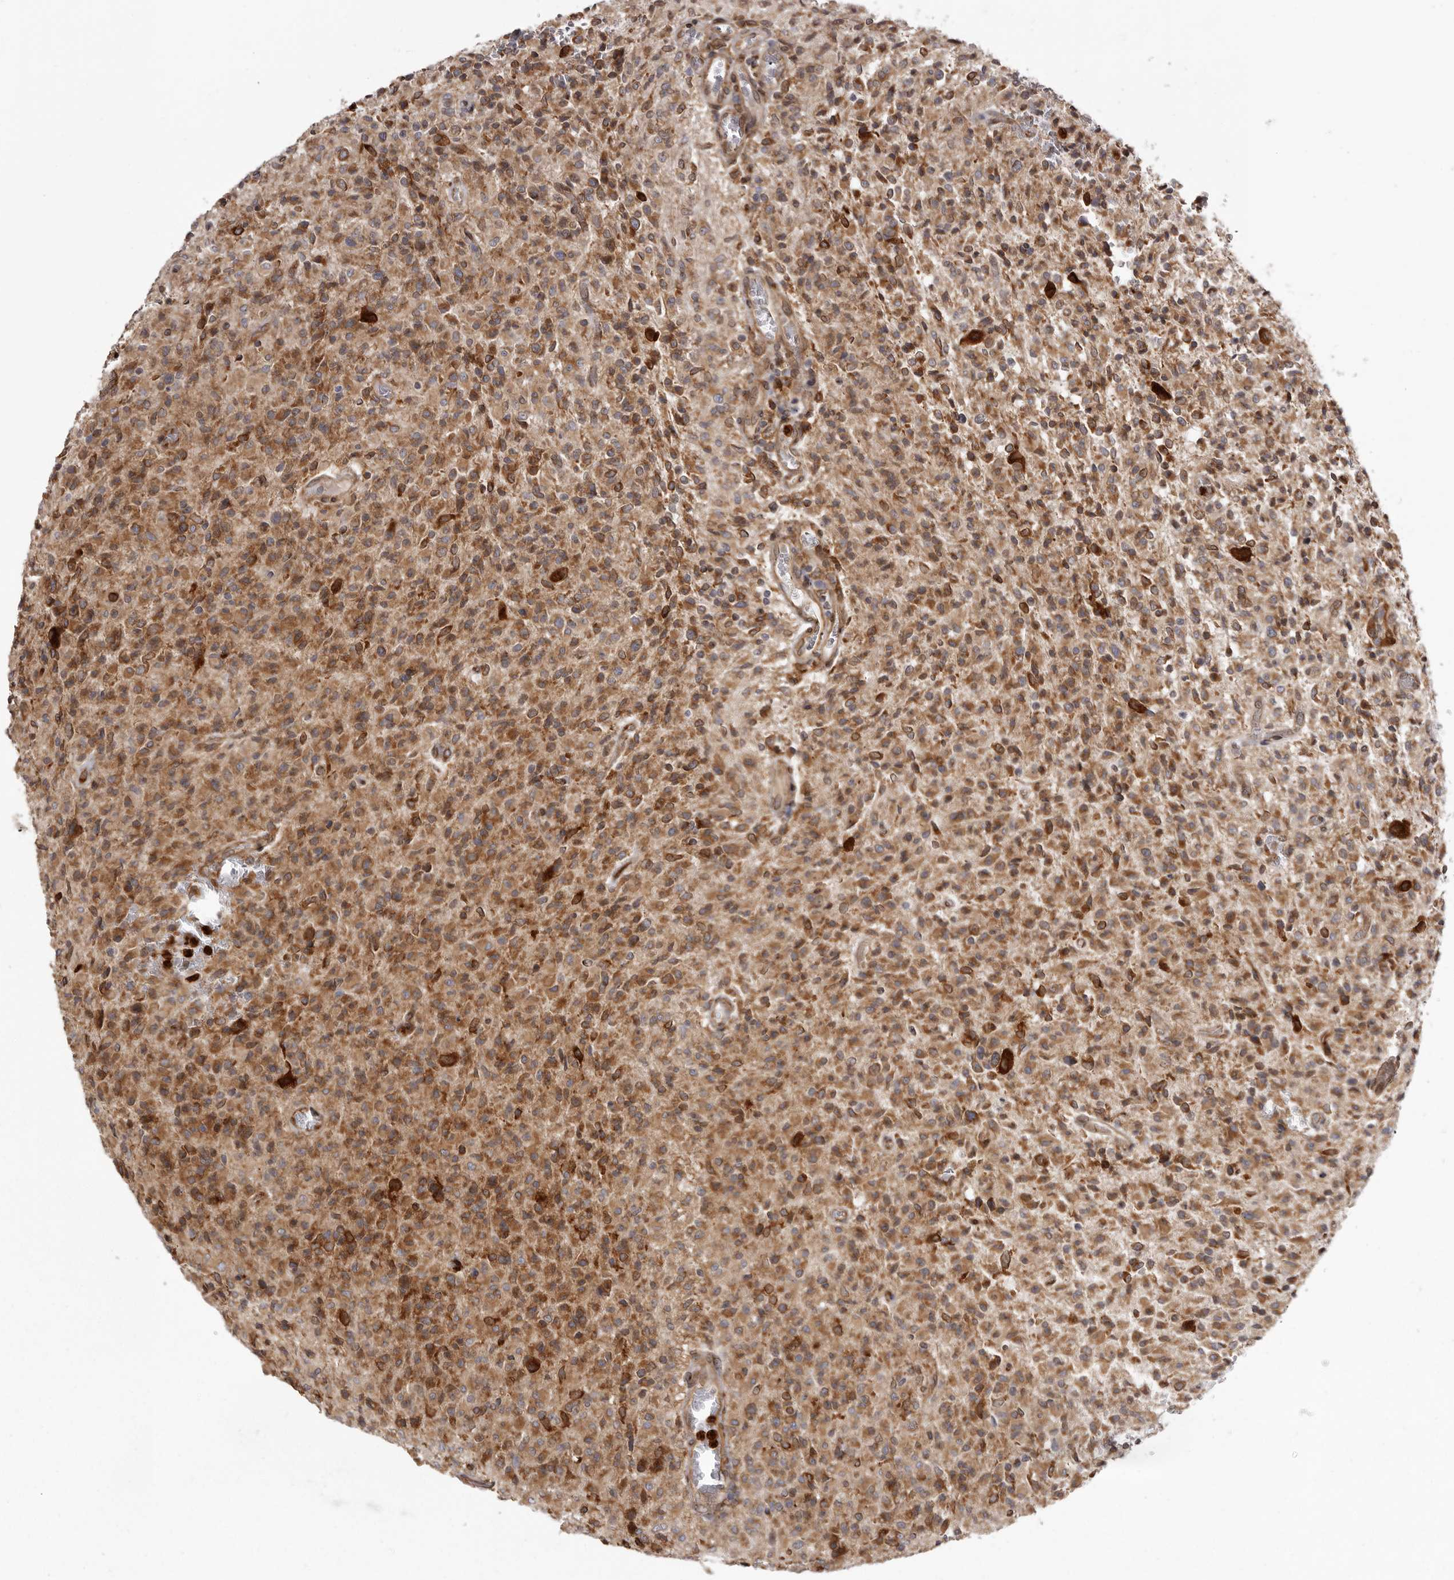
{"staining": {"intensity": "moderate", "quantity": ">75%", "location": "cytoplasmic/membranous"}, "tissue": "glioma", "cell_type": "Tumor cells", "image_type": "cancer", "snomed": [{"axis": "morphology", "description": "Glioma, malignant, High grade"}, {"axis": "topography", "description": "Brain"}], "caption": "Immunohistochemistry (IHC) image of neoplastic tissue: malignant high-grade glioma stained using IHC reveals medium levels of moderate protein expression localized specifically in the cytoplasmic/membranous of tumor cells, appearing as a cytoplasmic/membranous brown color.", "gene": "C4orf3", "patient": {"sex": "female", "age": 57}}